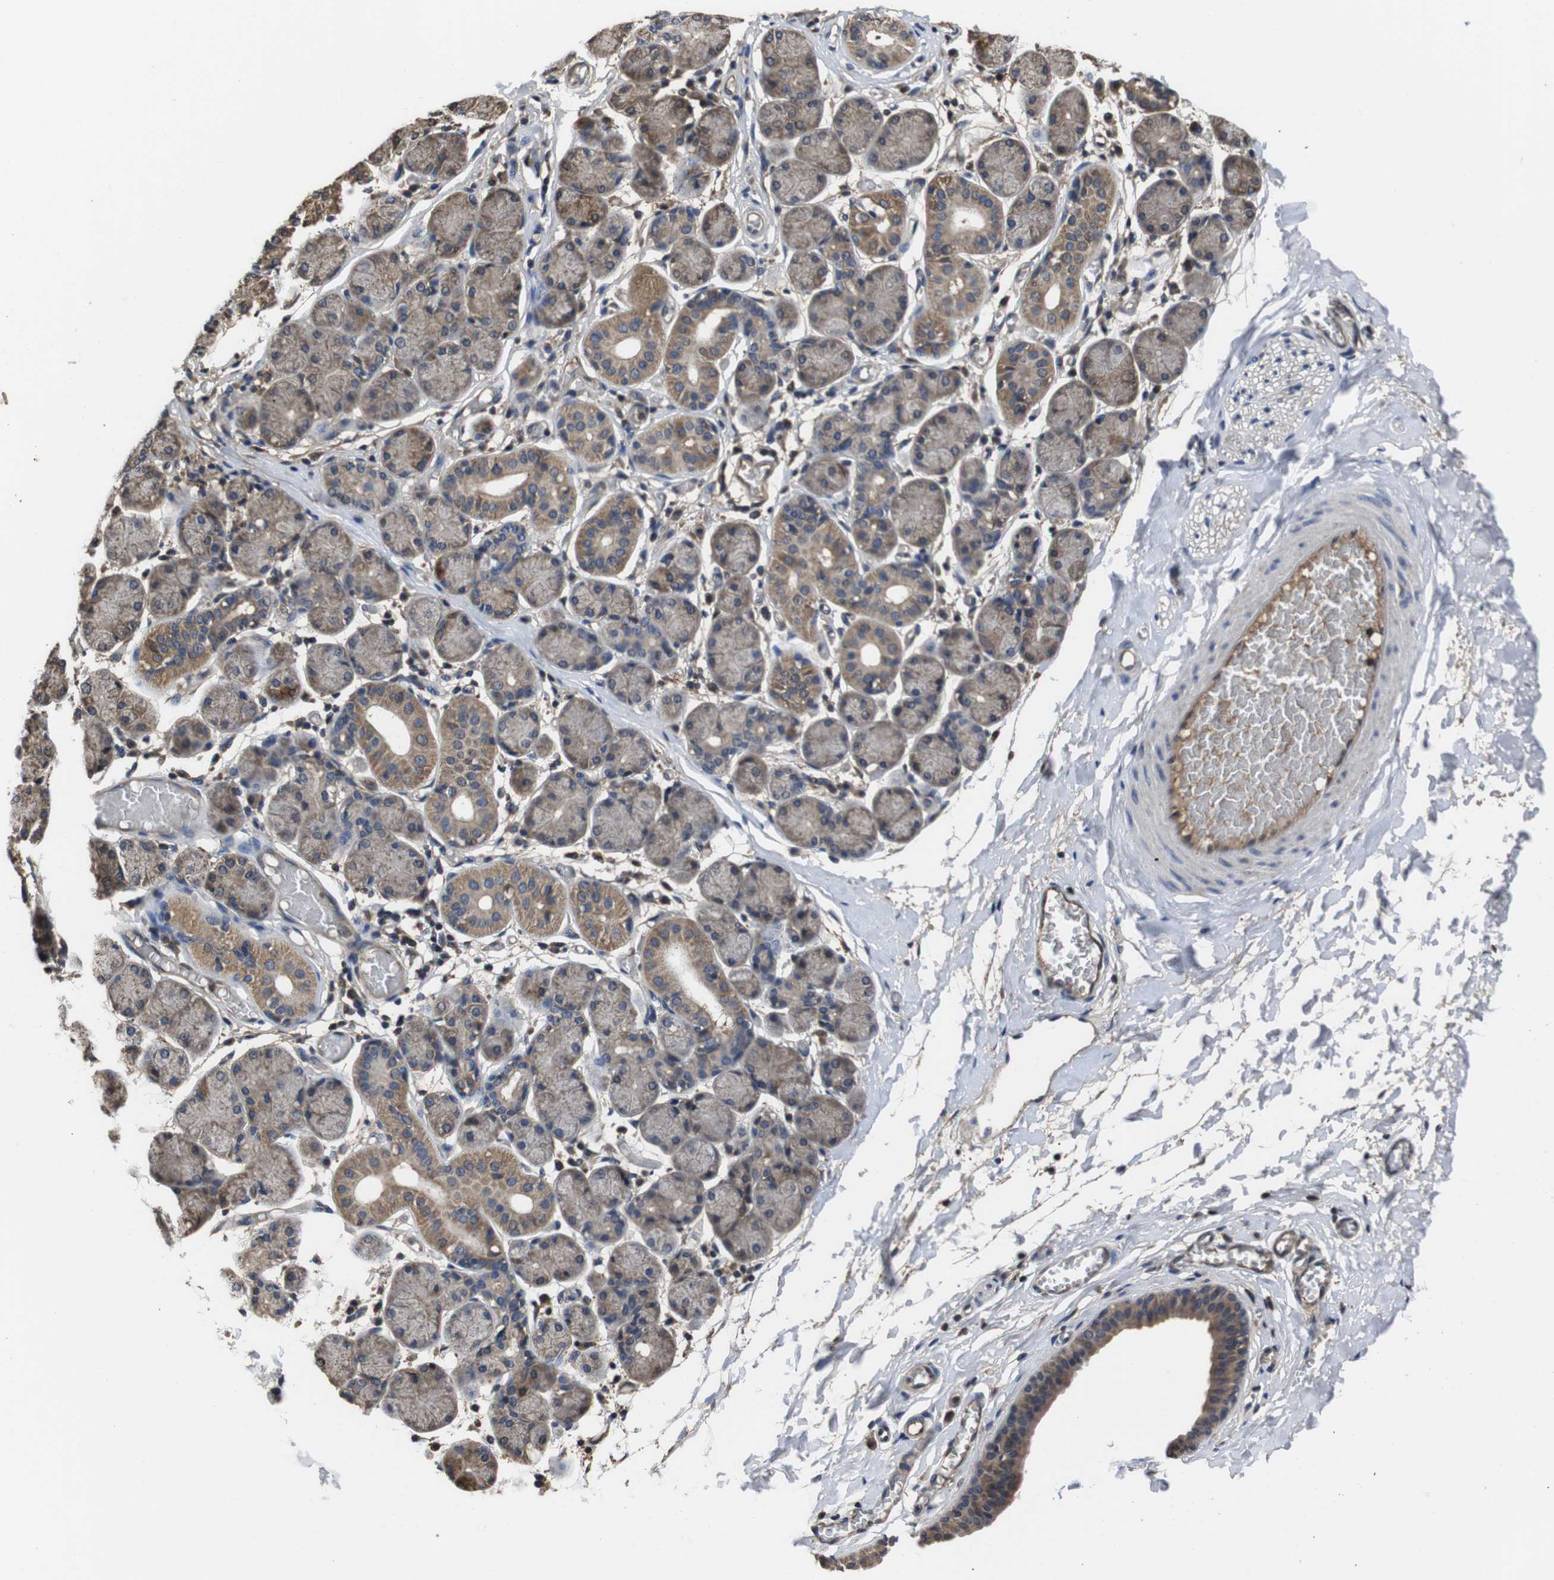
{"staining": {"intensity": "moderate", "quantity": "25%-75%", "location": "cytoplasmic/membranous"}, "tissue": "salivary gland", "cell_type": "Glandular cells", "image_type": "normal", "snomed": [{"axis": "morphology", "description": "Normal tissue, NOS"}, {"axis": "topography", "description": "Salivary gland"}], "caption": "An image showing moderate cytoplasmic/membranous expression in approximately 25%-75% of glandular cells in benign salivary gland, as visualized by brown immunohistochemical staining.", "gene": "CXCL11", "patient": {"sex": "female", "age": 24}}